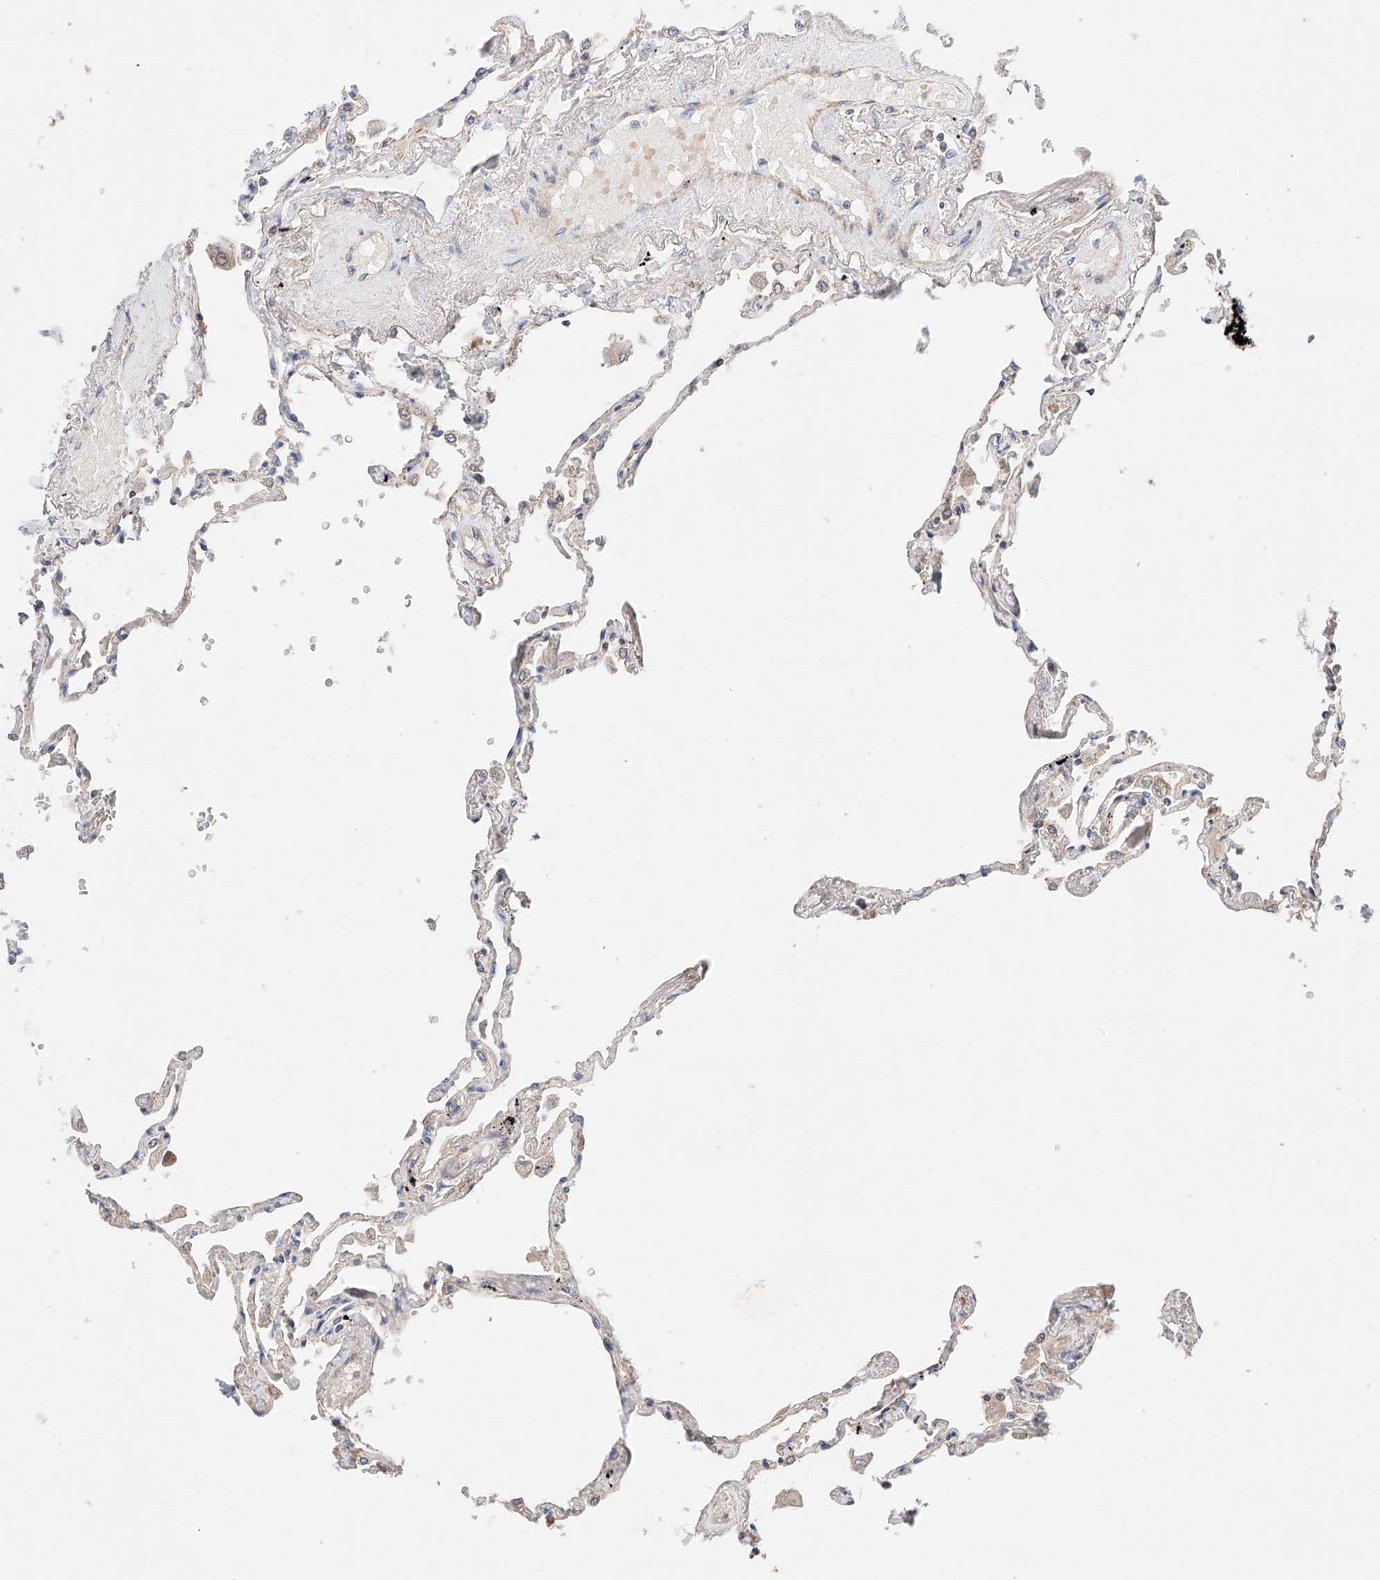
{"staining": {"intensity": "negative", "quantity": "none", "location": "none"}, "tissue": "lung", "cell_type": "Alveolar cells", "image_type": "normal", "snomed": [{"axis": "morphology", "description": "Normal tissue, NOS"}, {"axis": "topography", "description": "Lung"}], "caption": "Benign lung was stained to show a protein in brown. There is no significant expression in alveolar cells.", "gene": "C6orf118", "patient": {"sex": "female", "age": 67}}